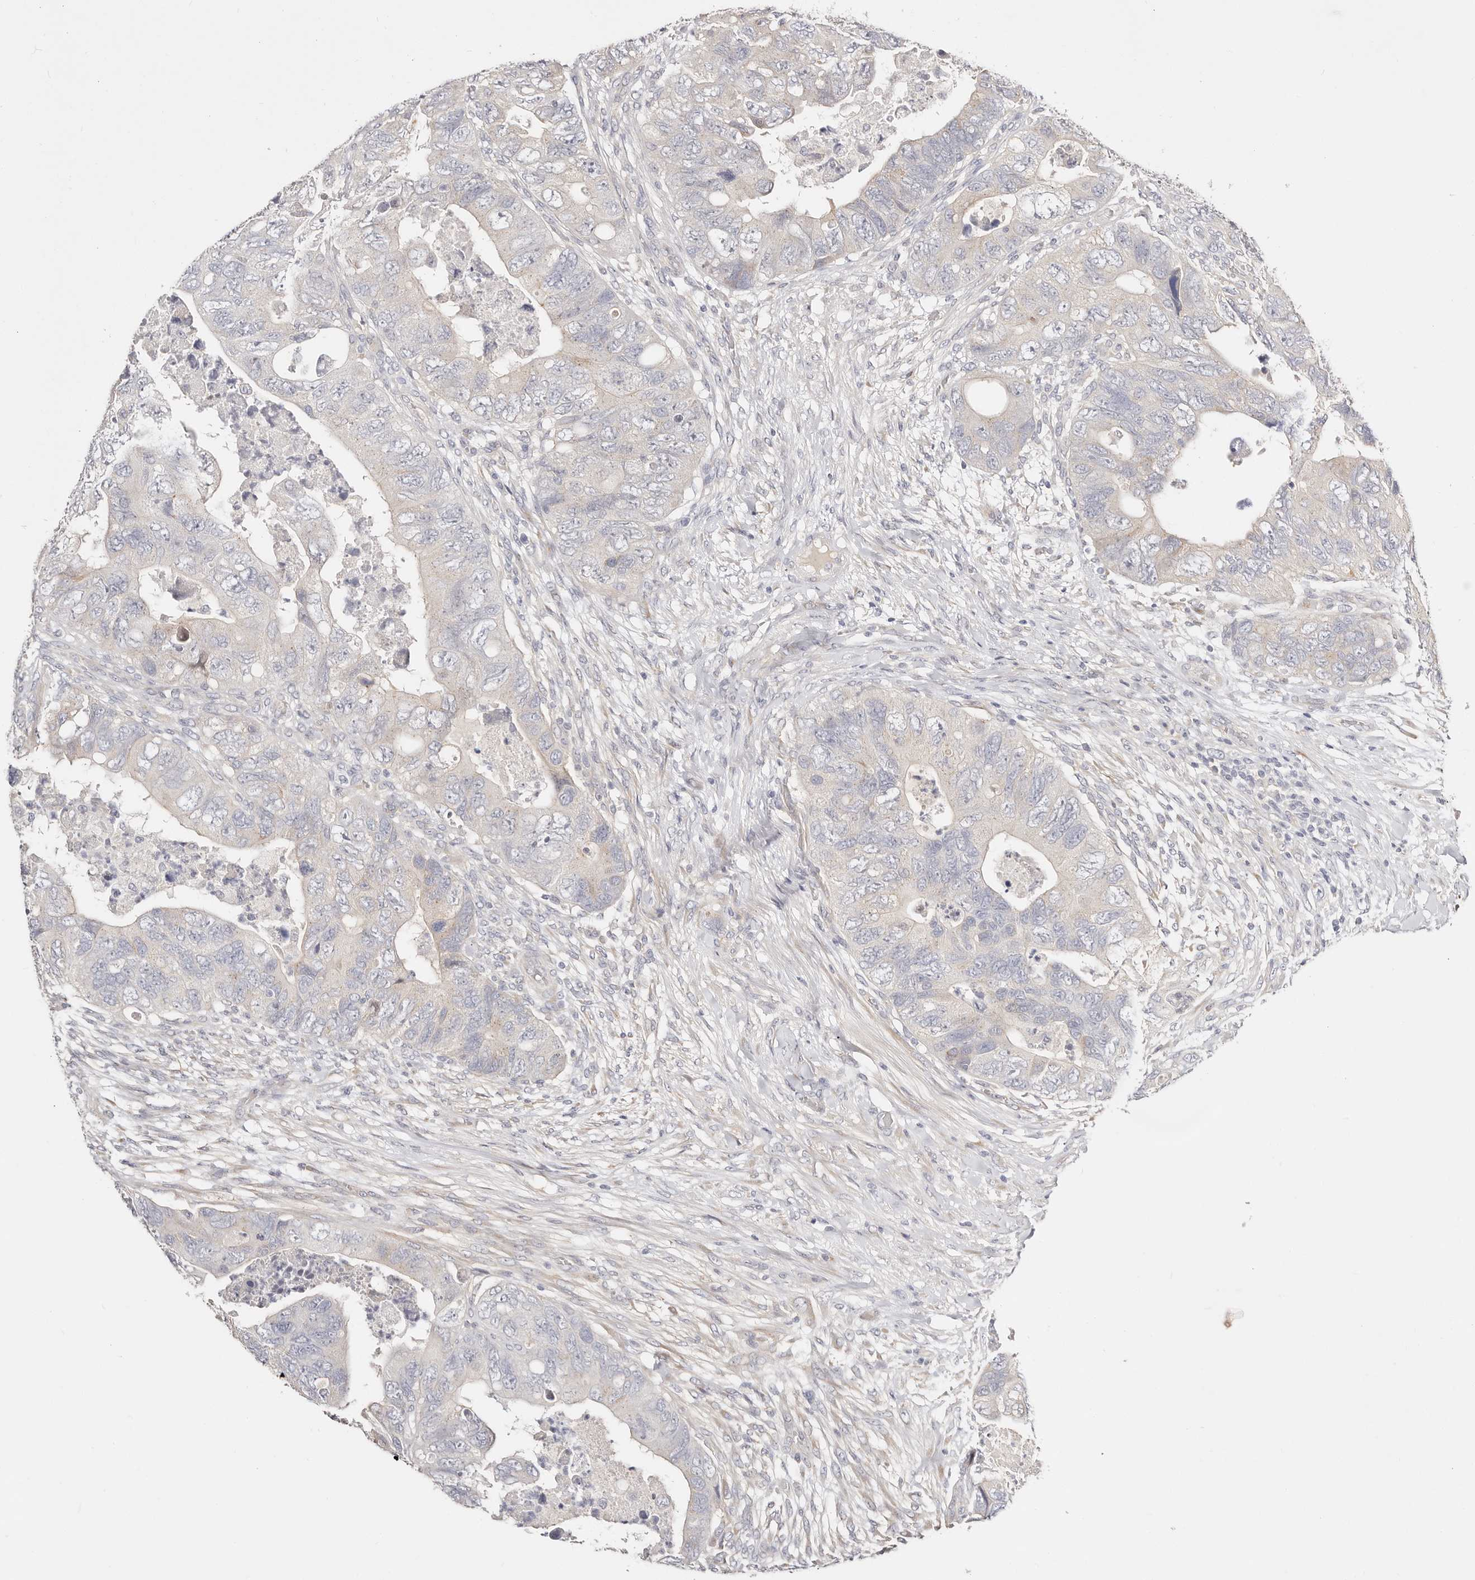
{"staining": {"intensity": "negative", "quantity": "none", "location": "none"}, "tissue": "colorectal cancer", "cell_type": "Tumor cells", "image_type": "cancer", "snomed": [{"axis": "morphology", "description": "Adenocarcinoma, NOS"}, {"axis": "topography", "description": "Rectum"}], "caption": "There is no significant staining in tumor cells of colorectal adenocarcinoma.", "gene": "DNASE1", "patient": {"sex": "male", "age": 63}}